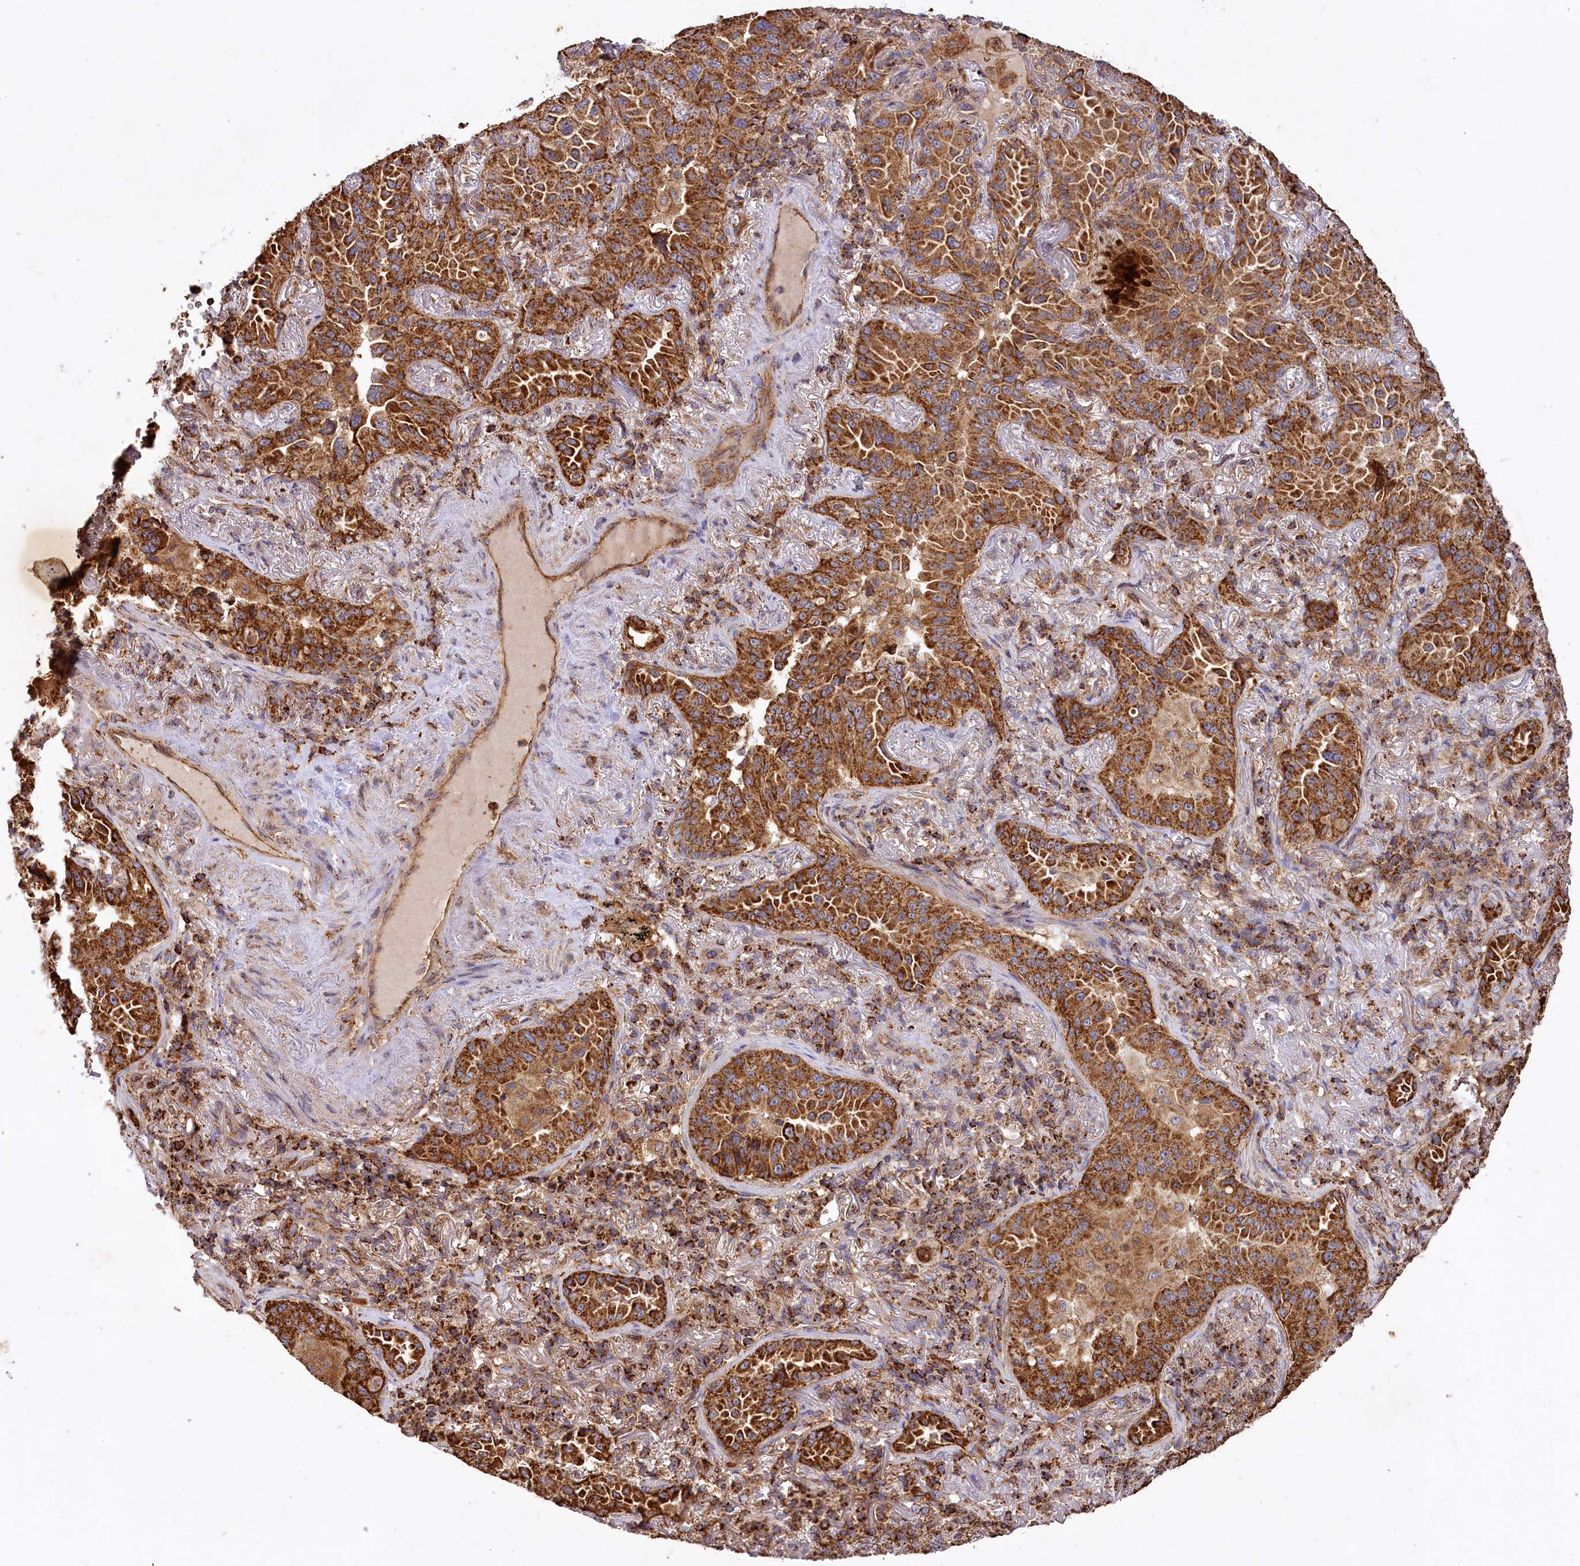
{"staining": {"intensity": "strong", "quantity": ">75%", "location": "cytoplasmic/membranous"}, "tissue": "lung cancer", "cell_type": "Tumor cells", "image_type": "cancer", "snomed": [{"axis": "morphology", "description": "Adenocarcinoma, NOS"}, {"axis": "topography", "description": "Lung"}], "caption": "A brown stain highlights strong cytoplasmic/membranous expression of a protein in human lung adenocarcinoma tumor cells.", "gene": "CARD19", "patient": {"sex": "female", "age": 69}}